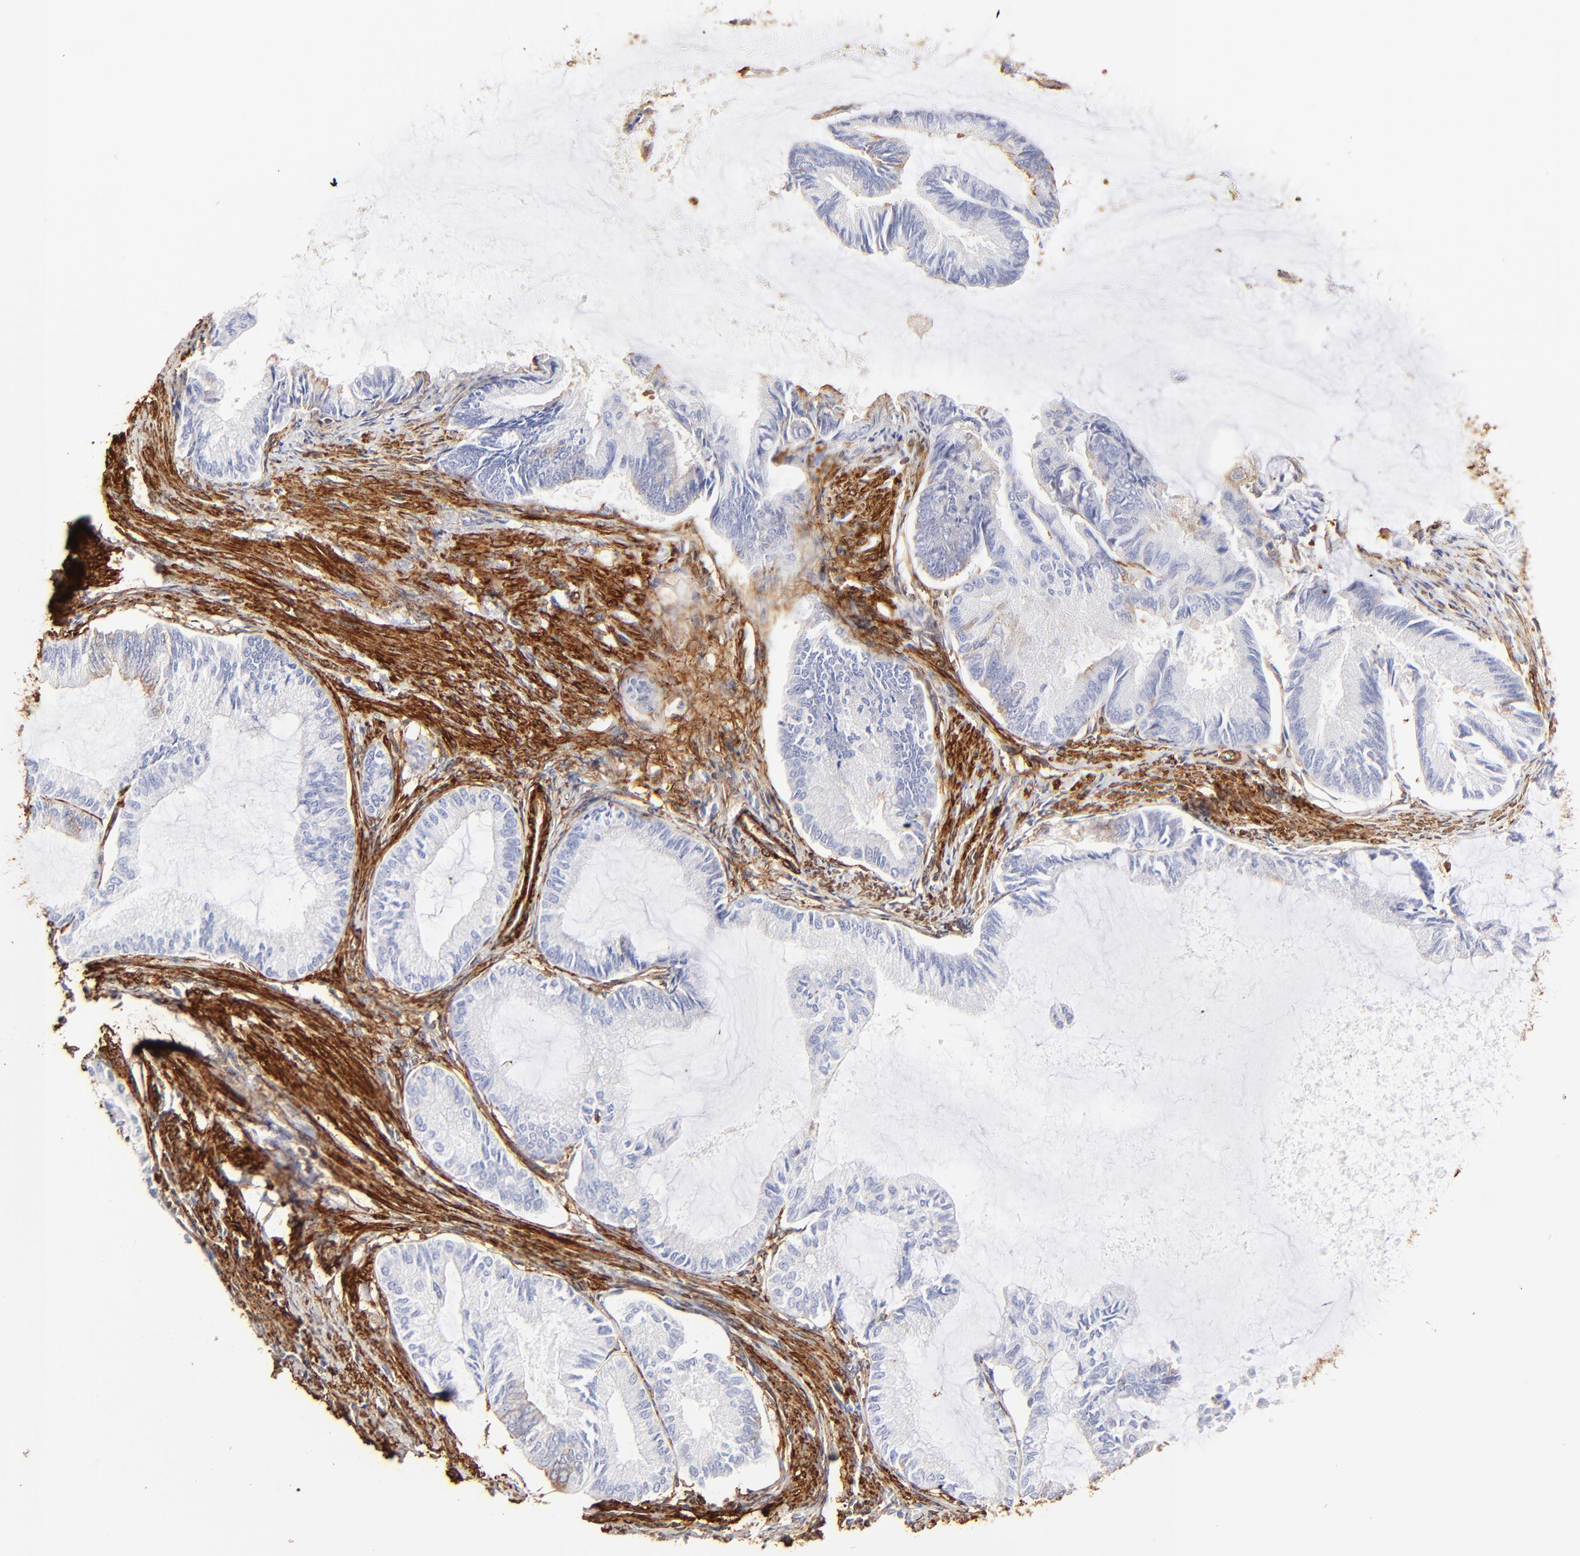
{"staining": {"intensity": "weak", "quantity": "<25%", "location": "cytoplasmic/membranous"}, "tissue": "endometrial cancer", "cell_type": "Tumor cells", "image_type": "cancer", "snomed": [{"axis": "morphology", "description": "Adenocarcinoma, NOS"}, {"axis": "topography", "description": "Endometrium"}], "caption": "An image of adenocarcinoma (endometrial) stained for a protein shows no brown staining in tumor cells. The staining was performed using DAB to visualize the protein expression in brown, while the nuclei were stained in blue with hematoxylin (Magnification: 20x).", "gene": "FLNA", "patient": {"sex": "female", "age": 86}}